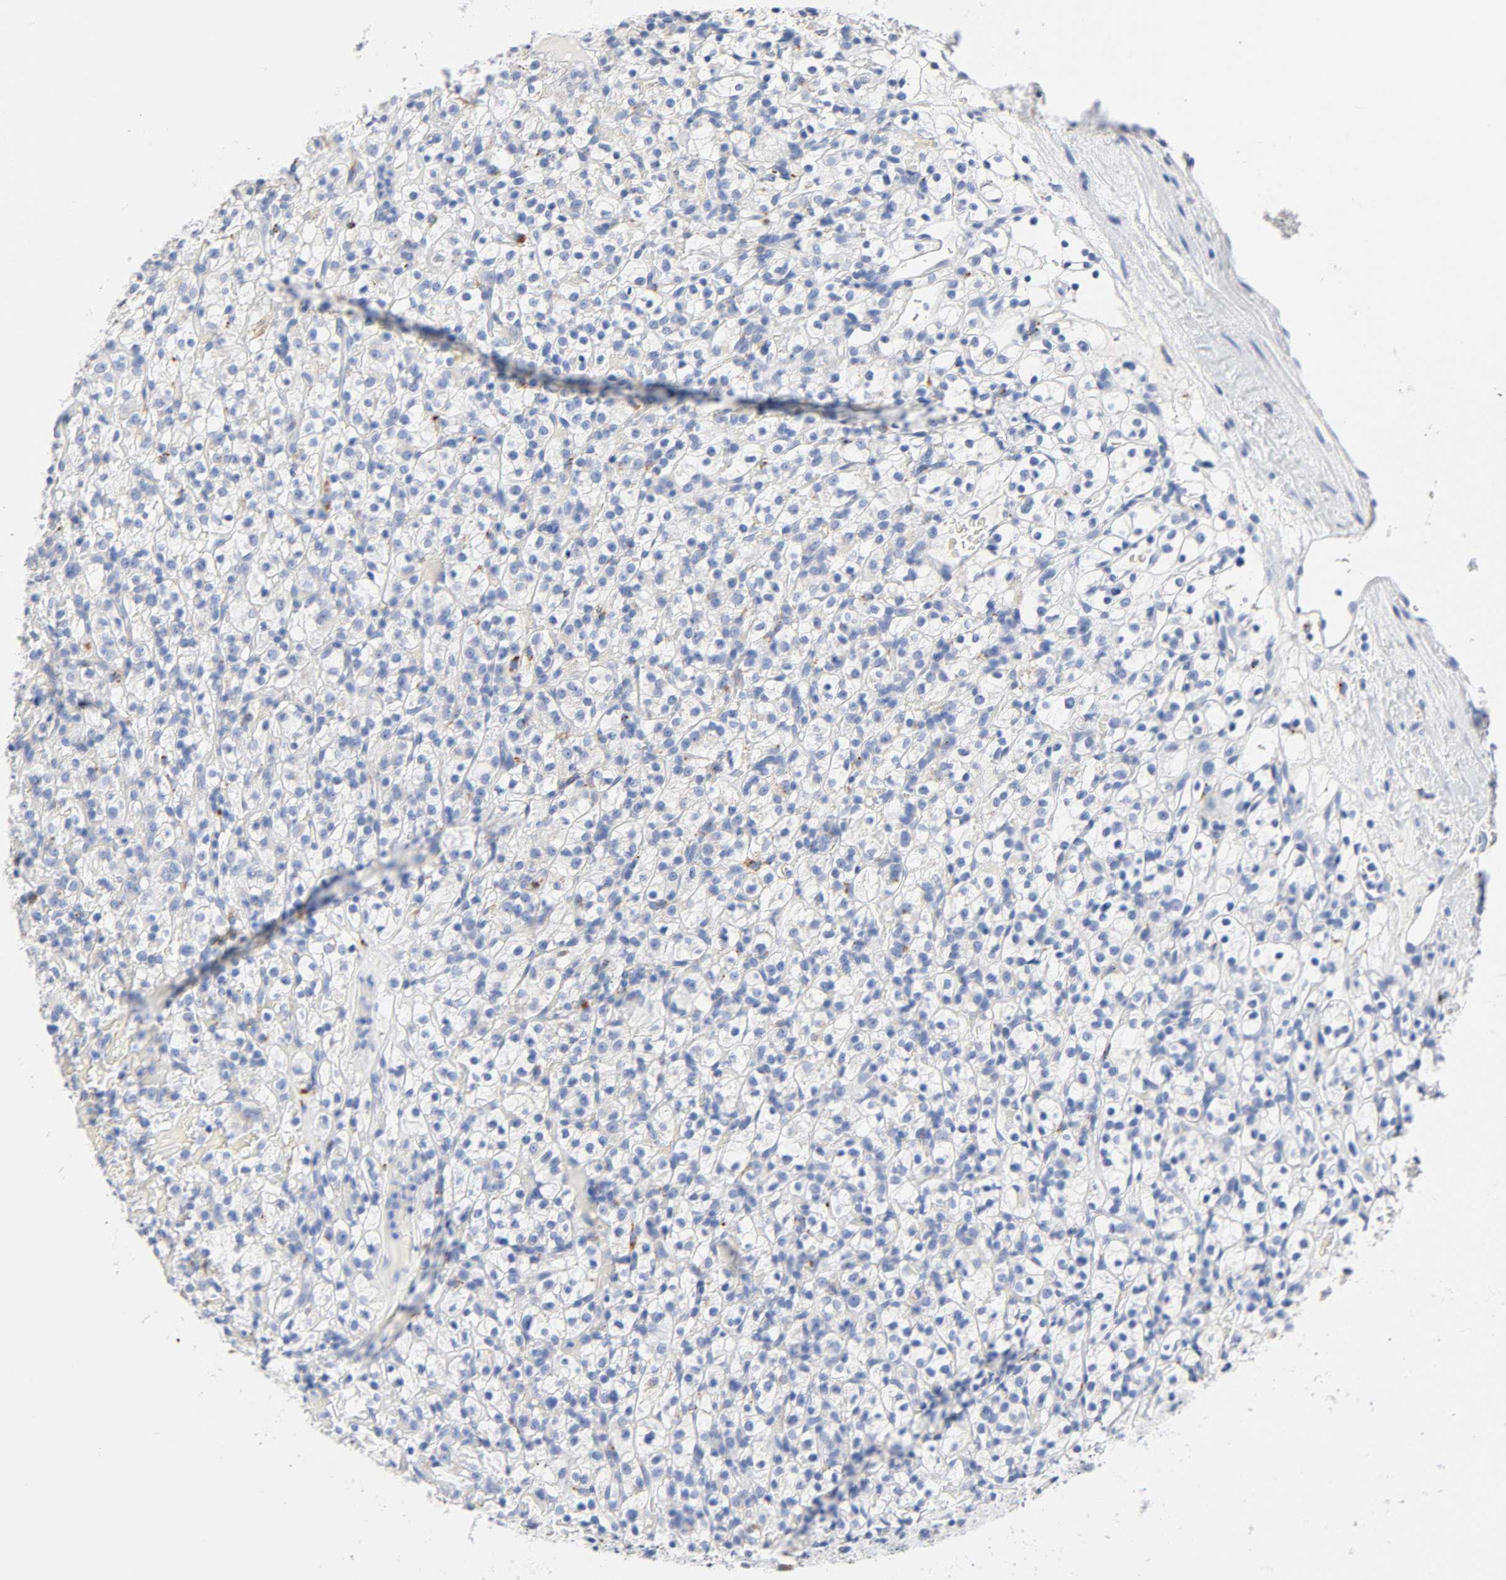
{"staining": {"intensity": "weak", "quantity": "<25%", "location": "cytoplasmic/membranous"}, "tissue": "renal cancer", "cell_type": "Tumor cells", "image_type": "cancer", "snomed": [{"axis": "morphology", "description": "Normal tissue, NOS"}, {"axis": "morphology", "description": "Adenocarcinoma, NOS"}, {"axis": "topography", "description": "Kidney"}], "caption": "Tumor cells are negative for protein expression in human renal cancer (adenocarcinoma). (DAB (3,3'-diaminobenzidine) immunohistochemistry (IHC) visualized using brightfield microscopy, high magnification).", "gene": "PLP1", "patient": {"sex": "female", "age": 72}}